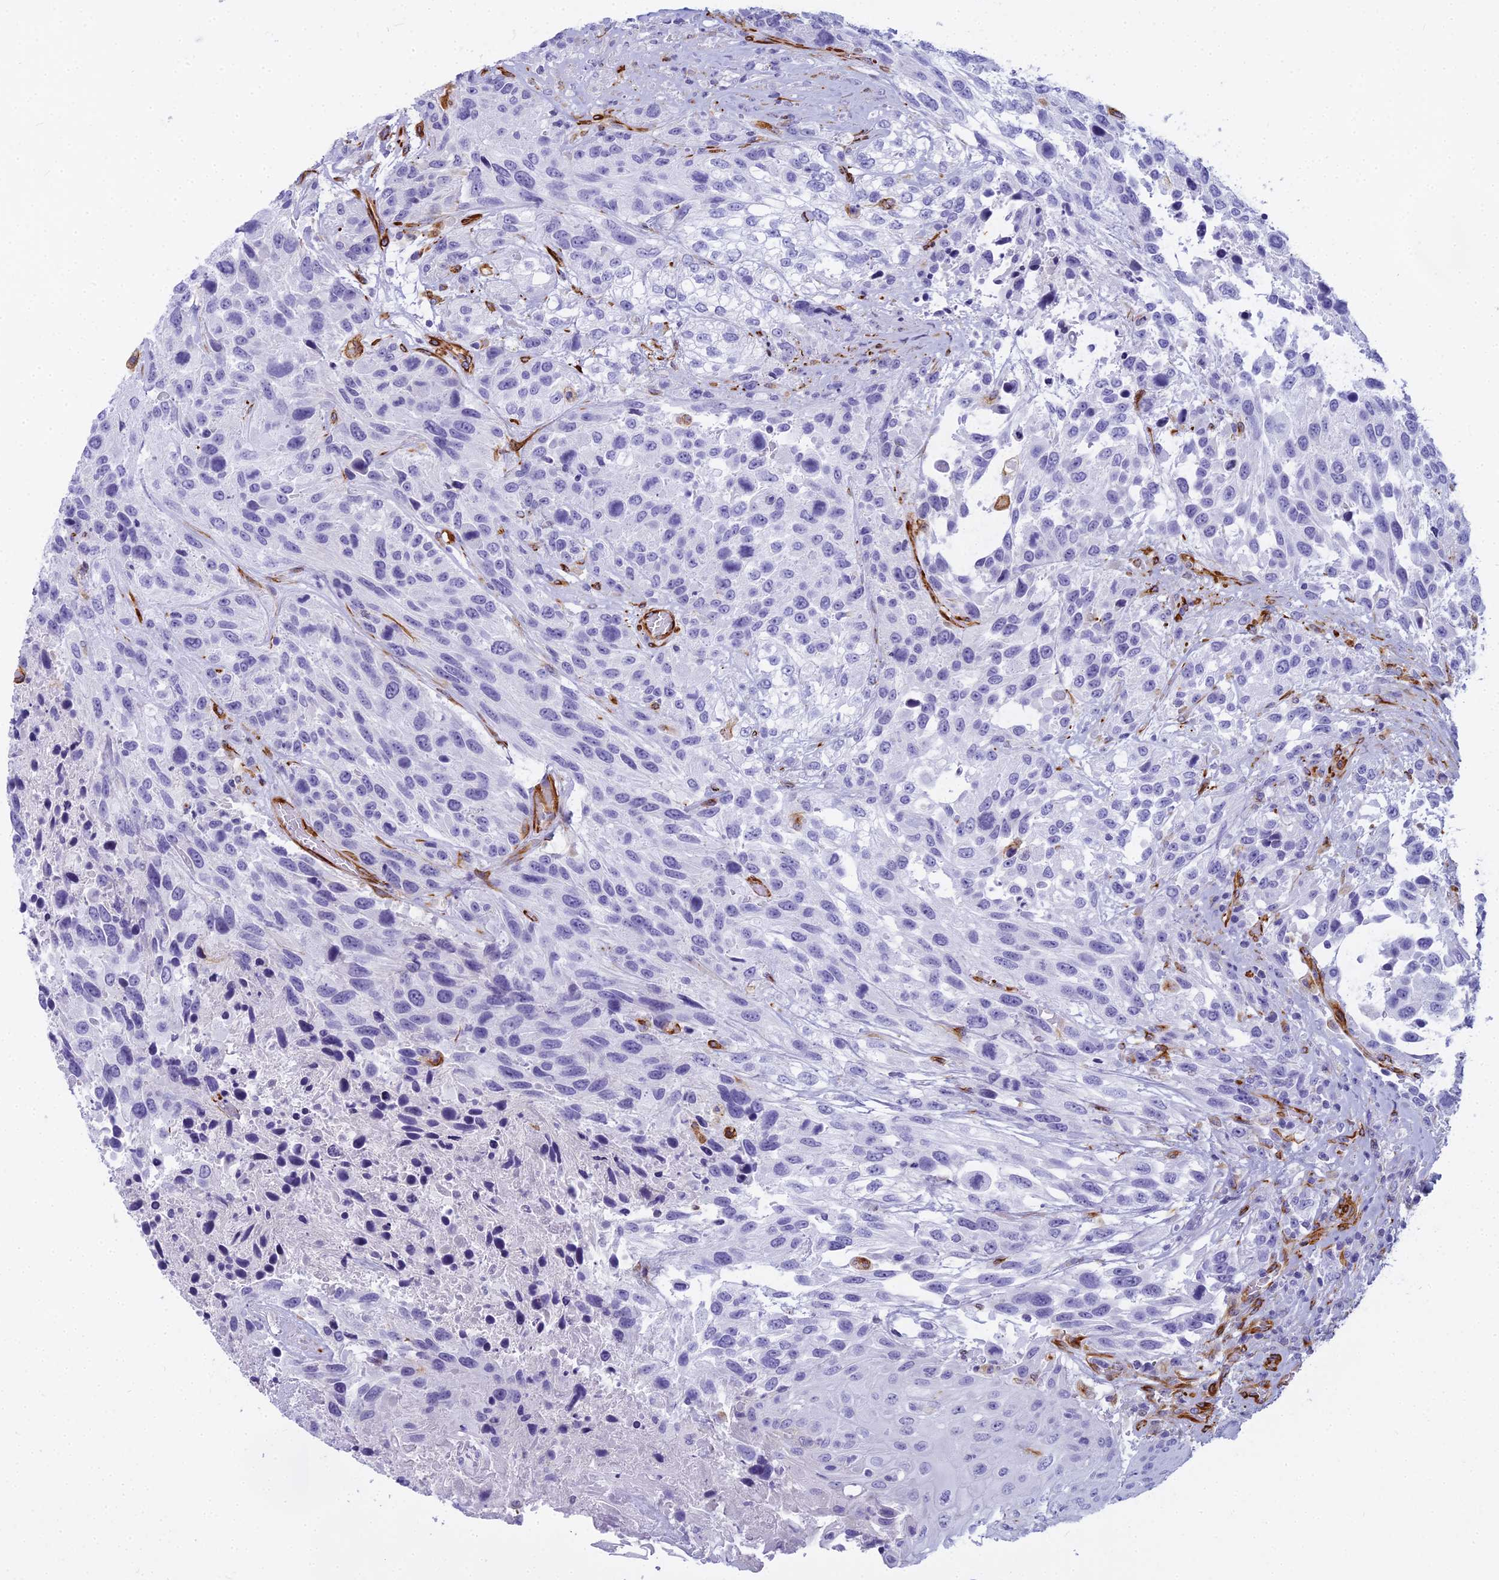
{"staining": {"intensity": "negative", "quantity": "none", "location": "none"}, "tissue": "urothelial cancer", "cell_type": "Tumor cells", "image_type": "cancer", "snomed": [{"axis": "morphology", "description": "Urothelial carcinoma, High grade"}, {"axis": "topography", "description": "Urinary bladder"}], "caption": "Immunohistochemical staining of urothelial carcinoma (high-grade) demonstrates no significant expression in tumor cells. (DAB IHC with hematoxylin counter stain).", "gene": "EVI2A", "patient": {"sex": "female", "age": 70}}